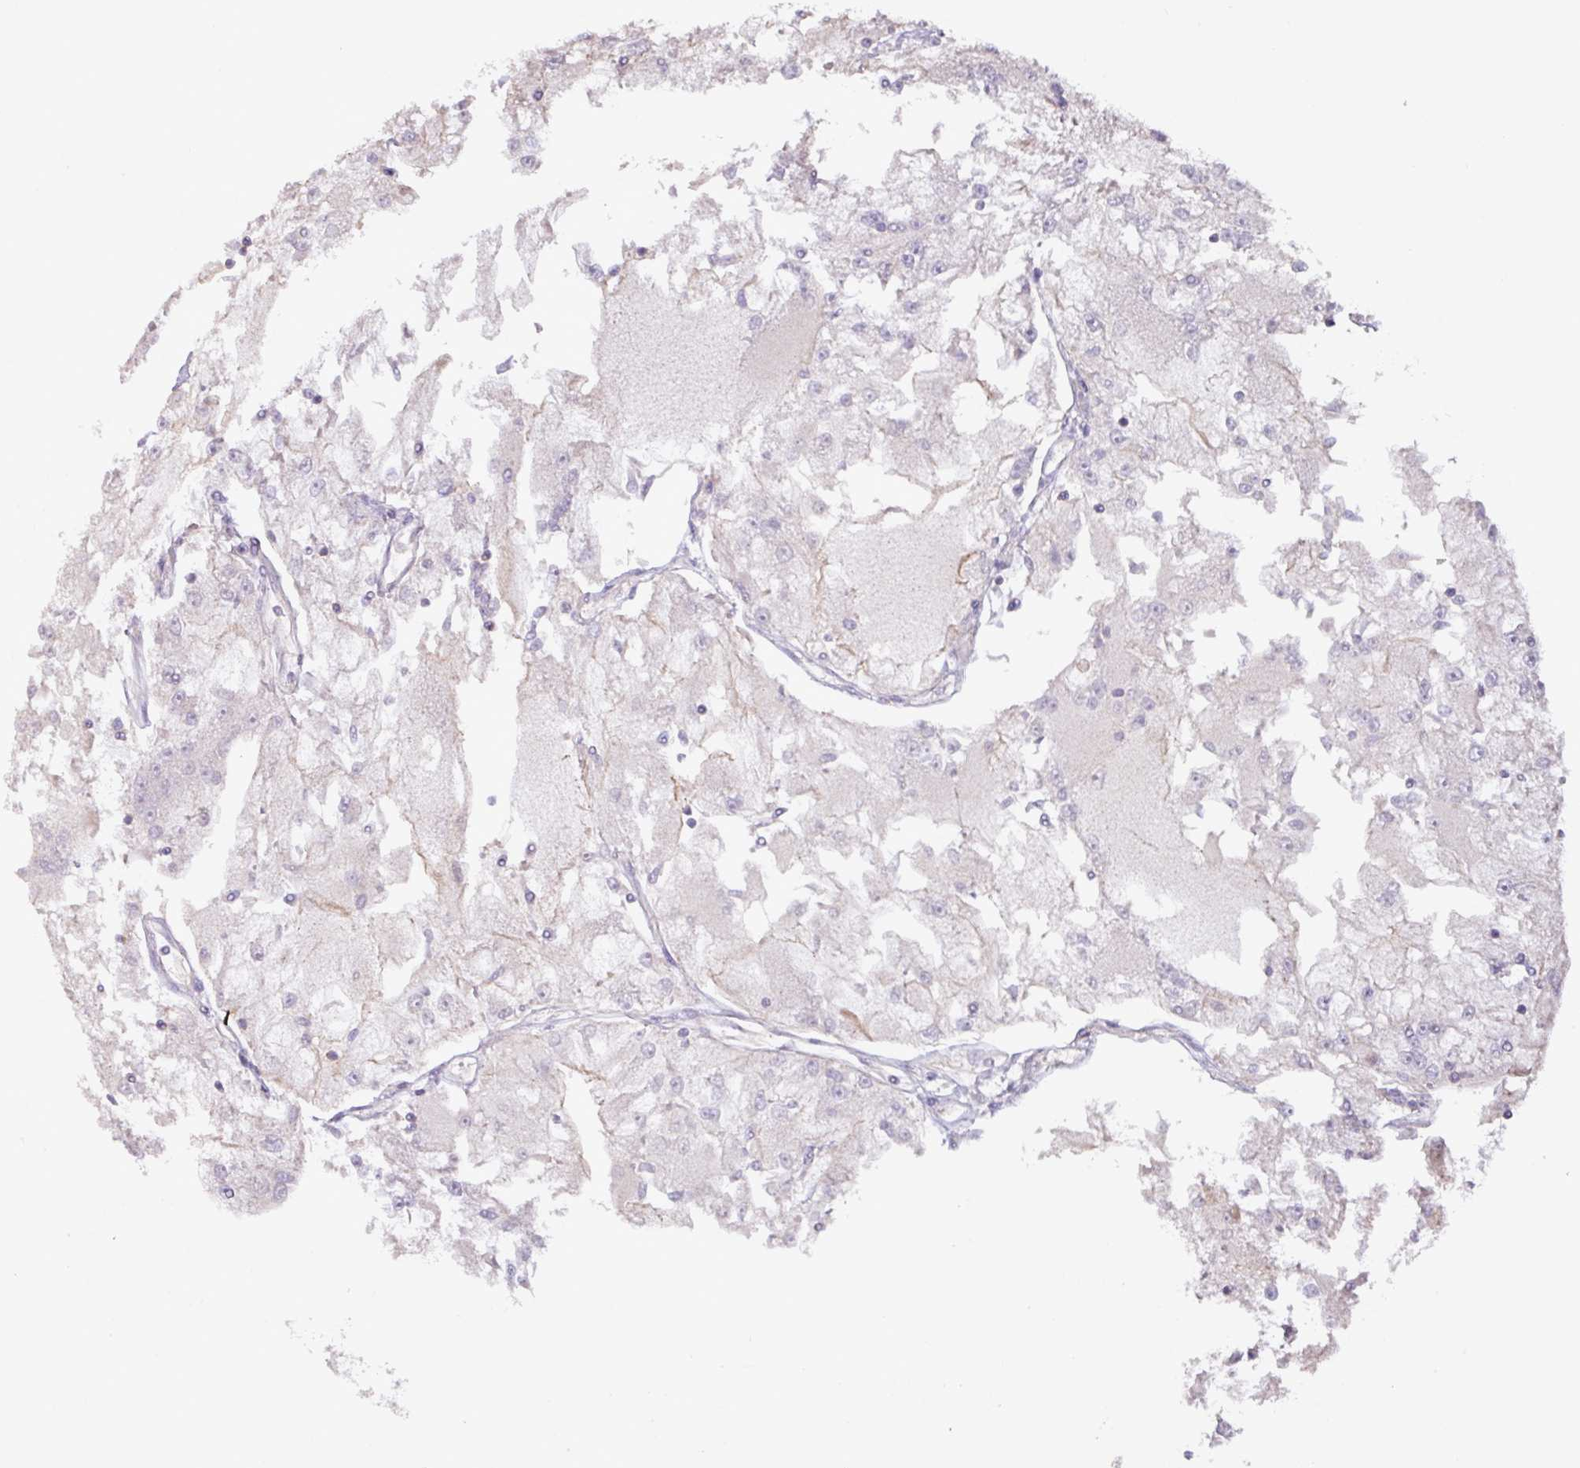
{"staining": {"intensity": "negative", "quantity": "none", "location": "none"}, "tissue": "renal cancer", "cell_type": "Tumor cells", "image_type": "cancer", "snomed": [{"axis": "morphology", "description": "Adenocarcinoma, NOS"}, {"axis": "topography", "description": "Kidney"}], "caption": "Immunohistochemistry (IHC) photomicrograph of adenocarcinoma (renal) stained for a protein (brown), which shows no positivity in tumor cells.", "gene": "AGR3", "patient": {"sex": "female", "age": 72}}